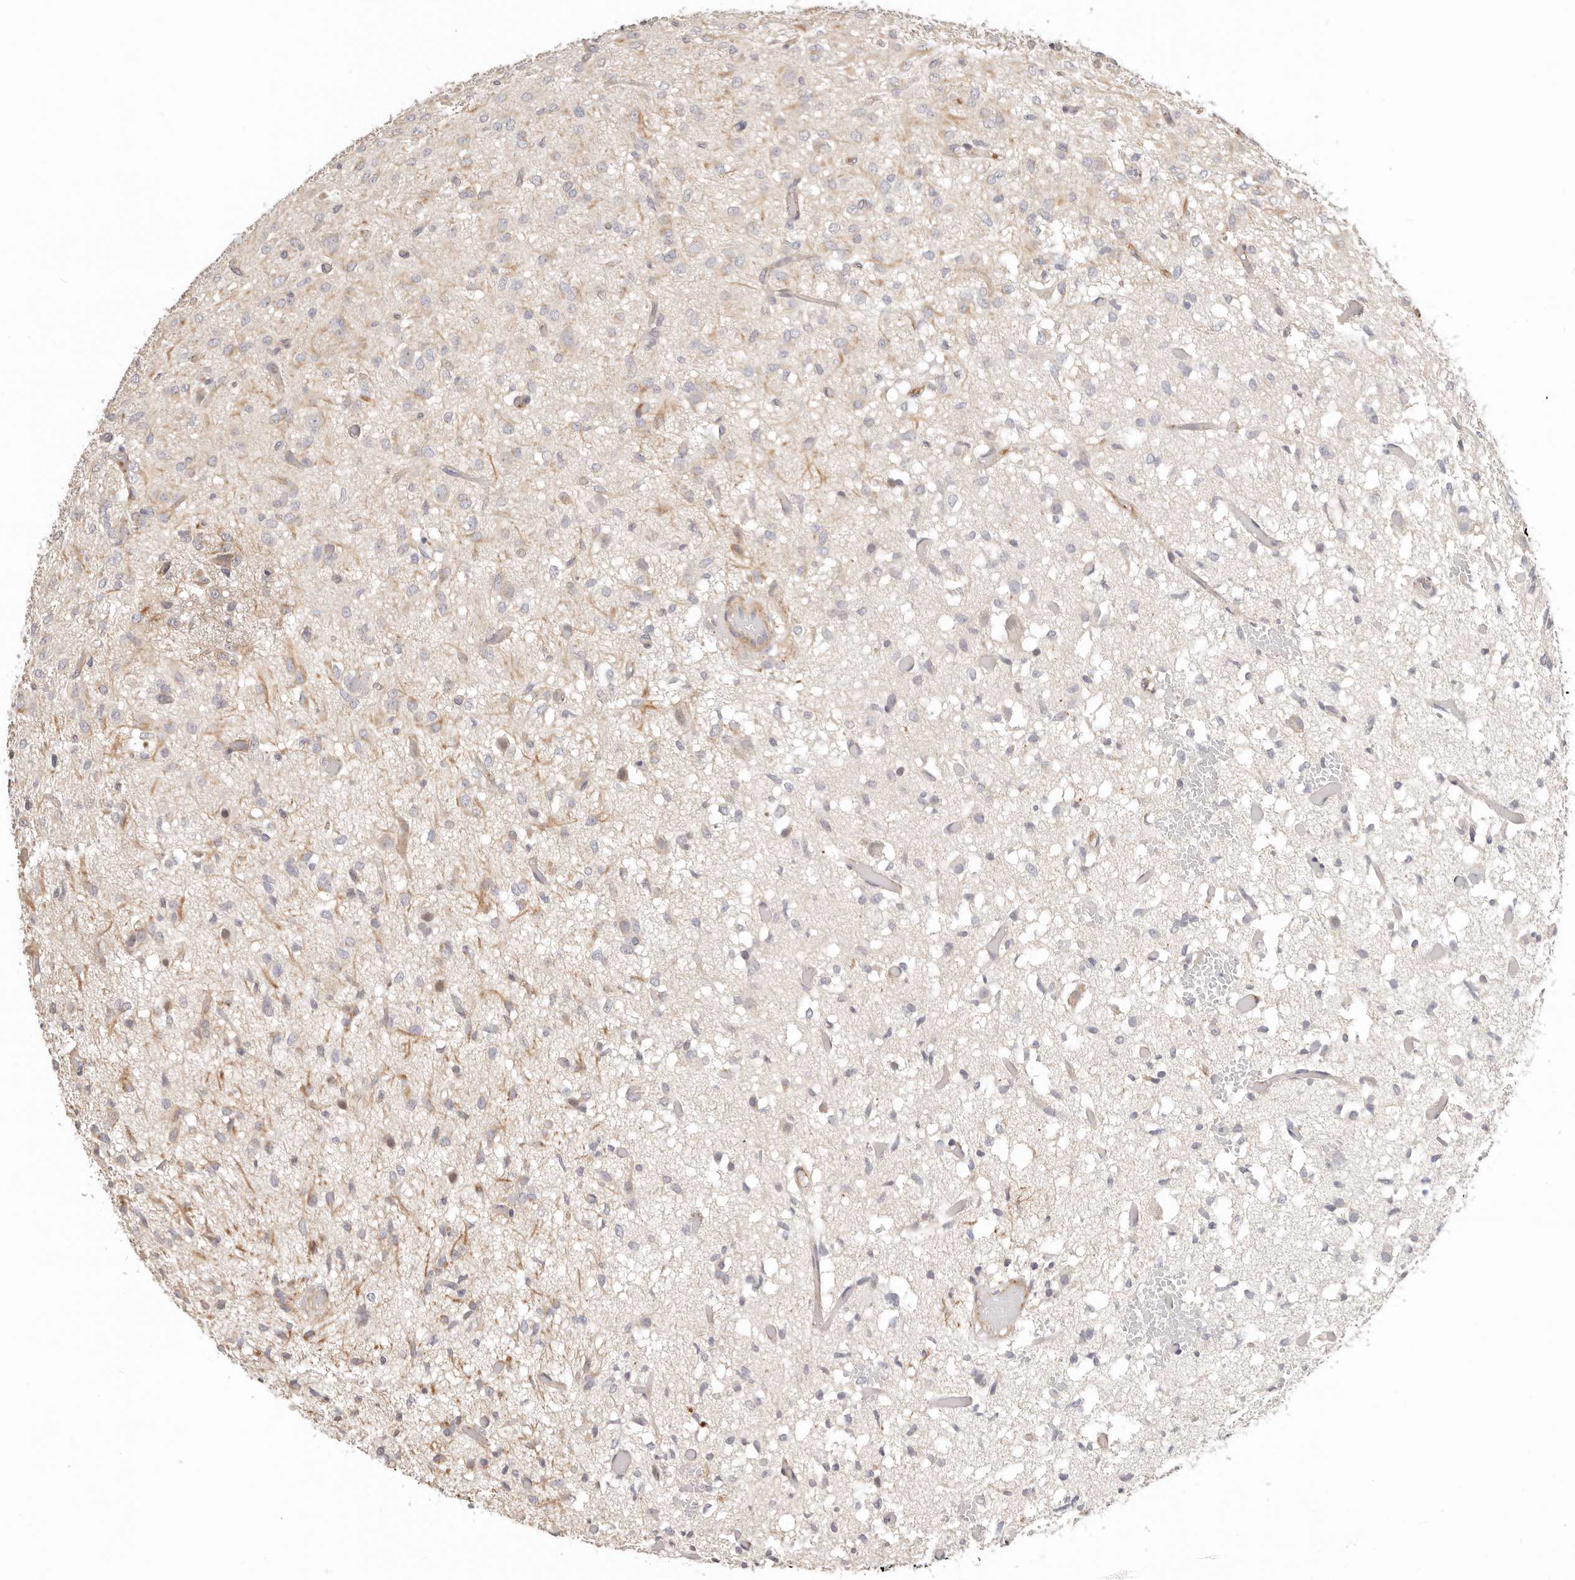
{"staining": {"intensity": "negative", "quantity": "none", "location": "none"}, "tissue": "glioma", "cell_type": "Tumor cells", "image_type": "cancer", "snomed": [{"axis": "morphology", "description": "Glioma, malignant, High grade"}, {"axis": "topography", "description": "Brain"}], "caption": "IHC of human high-grade glioma (malignant) exhibits no positivity in tumor cells. Nuclei are stained in blue.", "gene": "ZRANB1", "patient": {"sex": "female", "age": 59}}